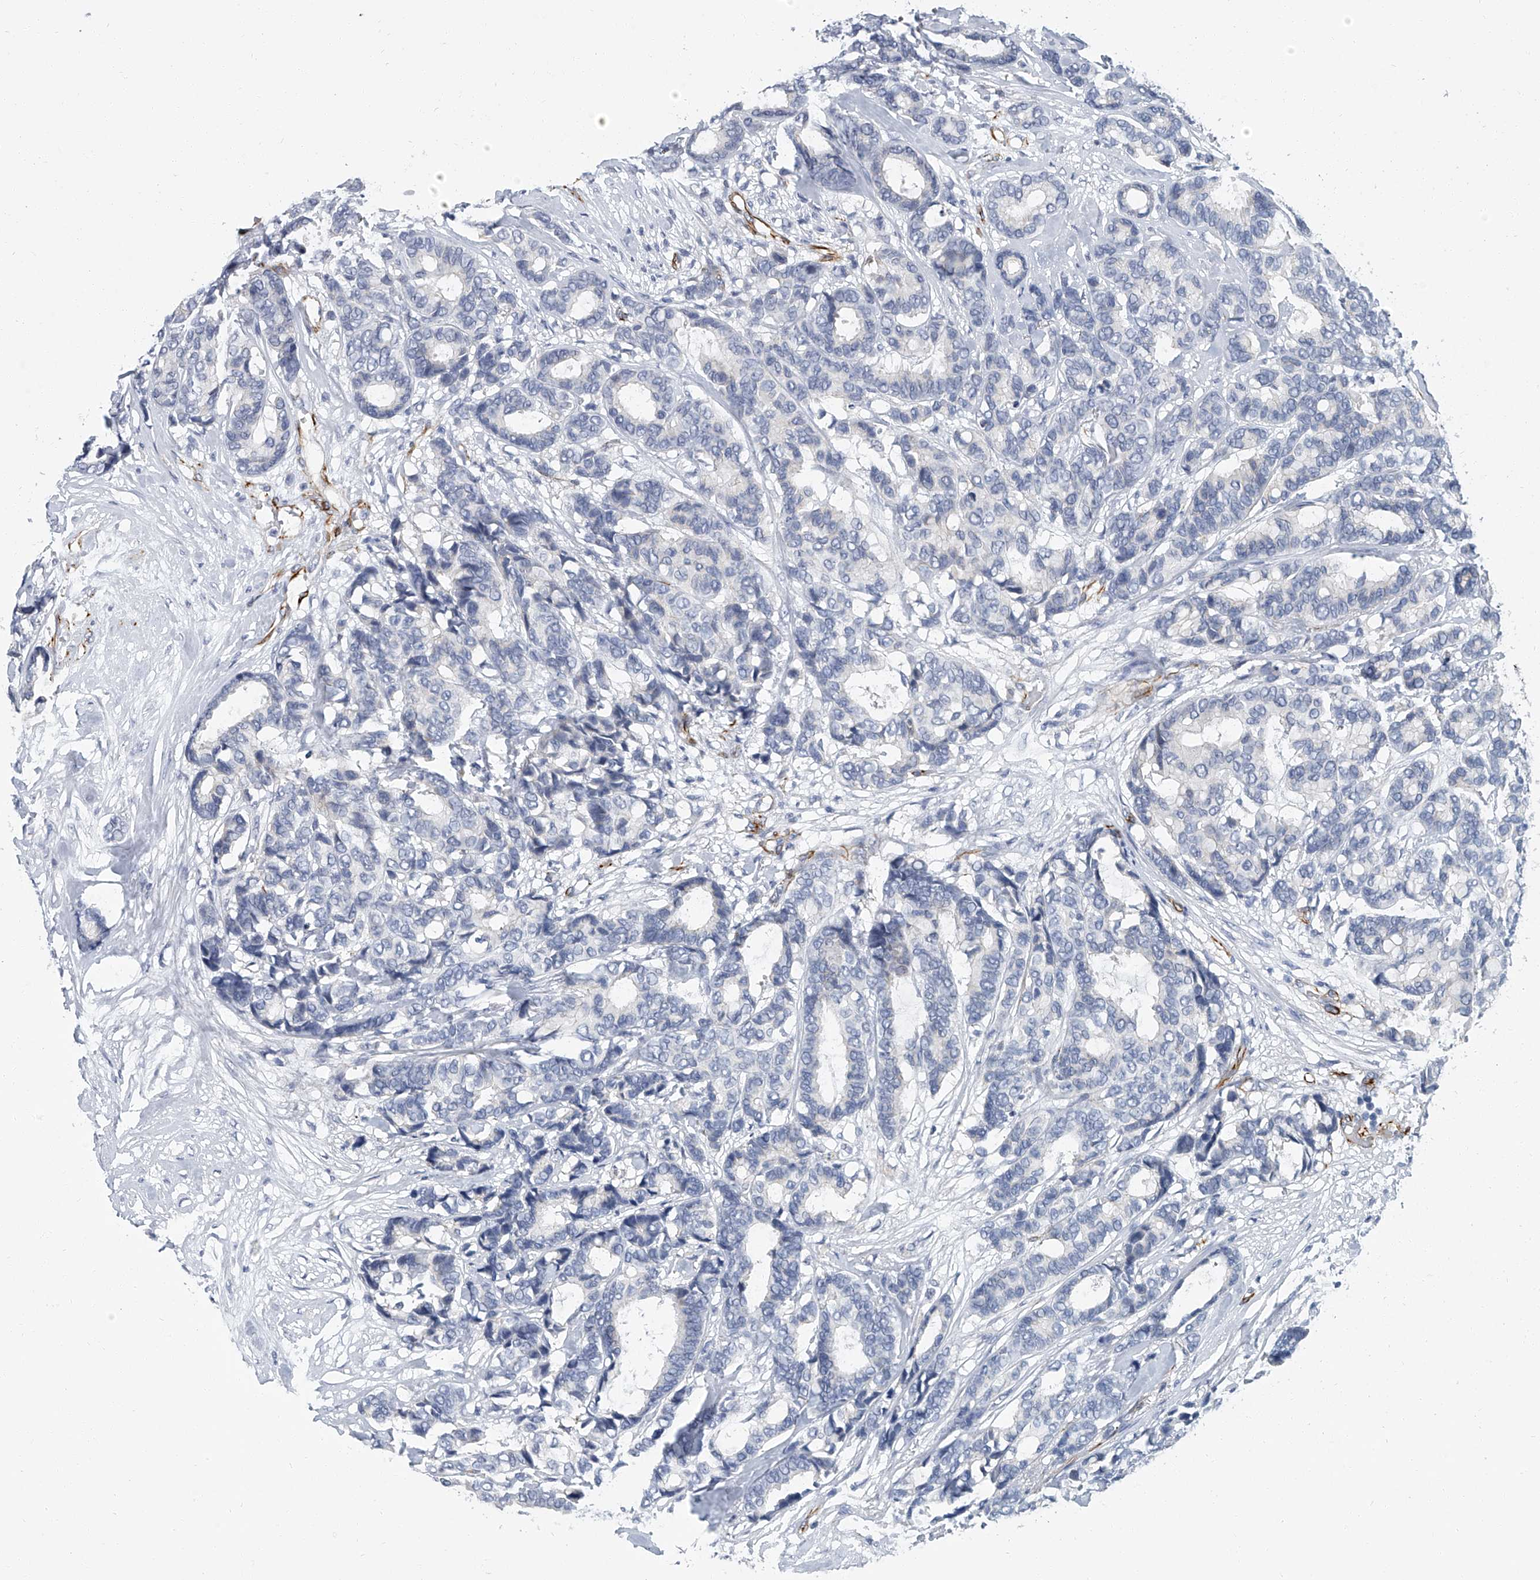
{"staining": {"intensity": "negative", "quantity": "none", "location": "none"}, "tissue": "breast cancer", "cell_type": "Tumor cells", "image_type": "cancer", "snomed": [{"axis": "morphology", "description": "Duct carcinoma"}, {"axis": "topography", "description": "Breast"}], "caption": "Immunohistochemical staining of breast cancer (invasive ductal carcinoma) reveals no significant staining in tumor cells. Brightfield microscopy of immunohistochemistry (IHC) stained with DAB (brown) and hematoxylin (blue), captured at high magnification.", "gene": "KIRREL1", "patient": {"sex": "female", "age": 87}}